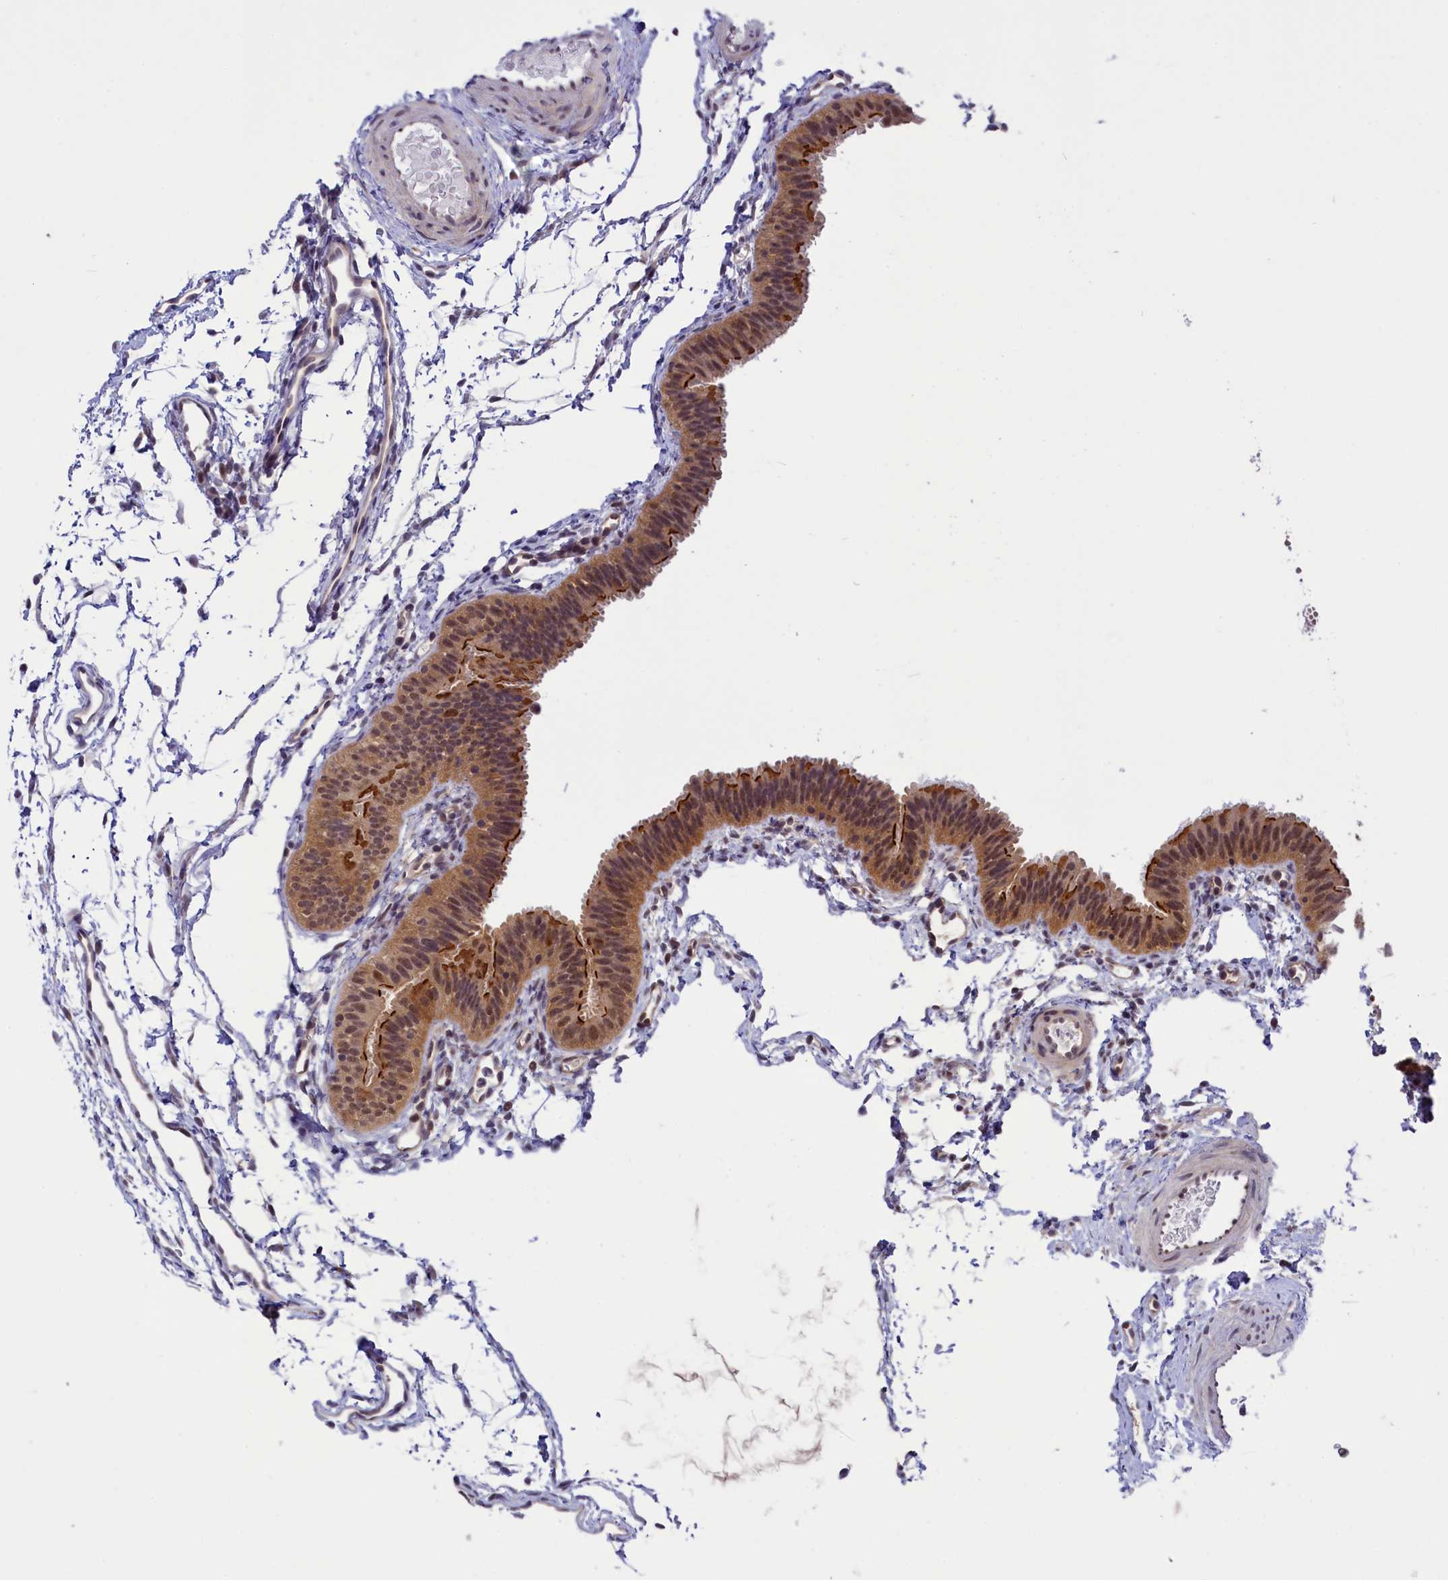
{"staining": {"intensity": "strong", "quantity": ">75%", "location": "cytoplasmic/membranous,nuclear"}, "tissue": "fallopian tube", "cell_type": "Glandular cells", "image_type": "normal", "snomed": [{"axis": "morphology", "description": "Normal tissue, NOS"}, {"axis": "topography", "description": "Fallopian tube"}], "caption": "Immunohistochemical staining of benign human fallopian tube demonstrates >75% levels of strong cytoplasmic/membranous,nuclear protein expression in about >75% of glandular cells.", "gene": "SLC7A6OS", "patient": {"sex": "female", "age": 35}}